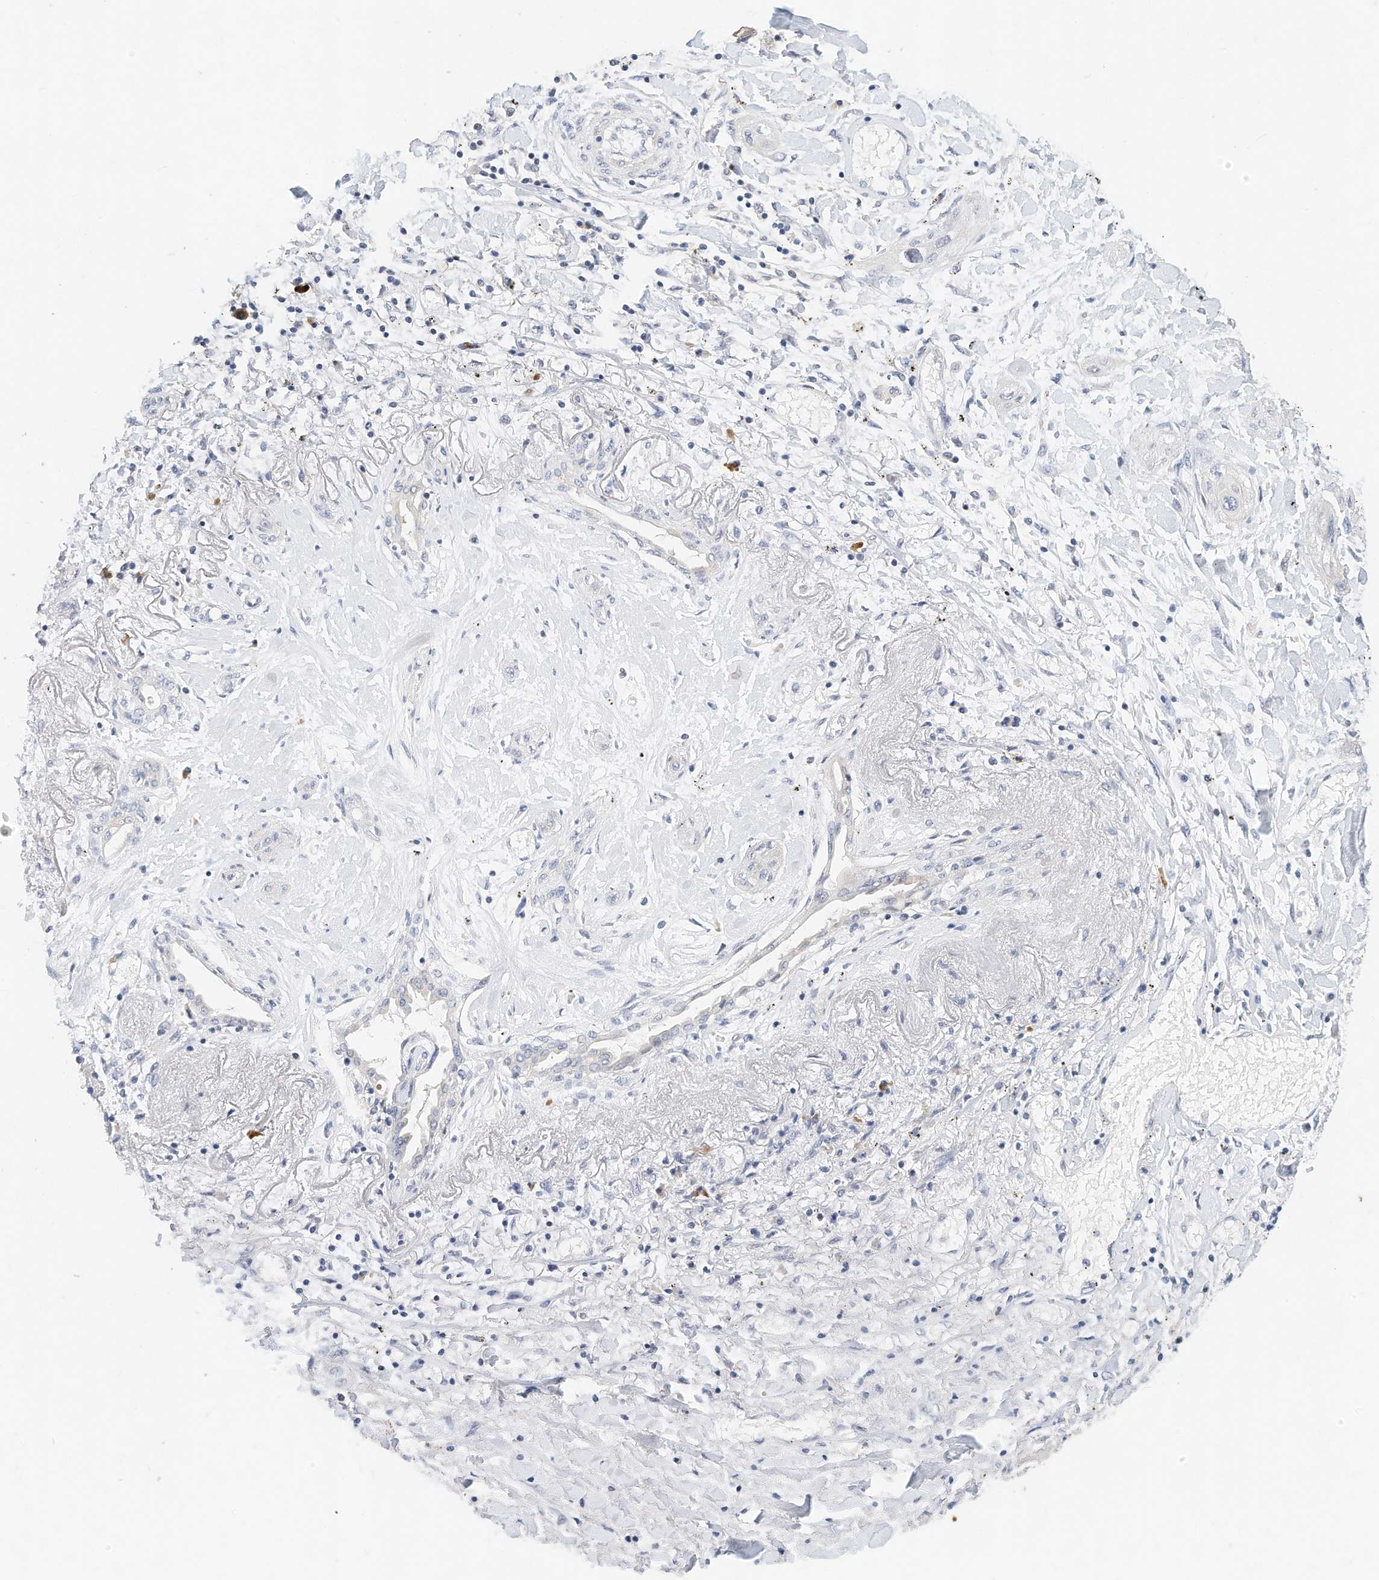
{"staining": {"intensity": "negative", "quantity": "none", "location": "none"}, "tissue": "lung cancer", "cell_type": "Tumor cells", "image_type": "cancer", "snomed": [{"axis": "morphology", "description": "Squamous cell carcinoma, NOS"}, {"axis": "topography", "description": "Lung"}], "caption": "The immunohistochemistry photomicrograph has no significant staining in tumor cells of lung cancer (squamous cell carcinoma) tissue. Brightfield microscopy of IHC stained with DAB (3,3'-diaminobenzidine) (brown) and hematoxylin (blue), captured at high magnification.", "gene": "MICAL1", "patient": {"sex": "female", "age": 47}}